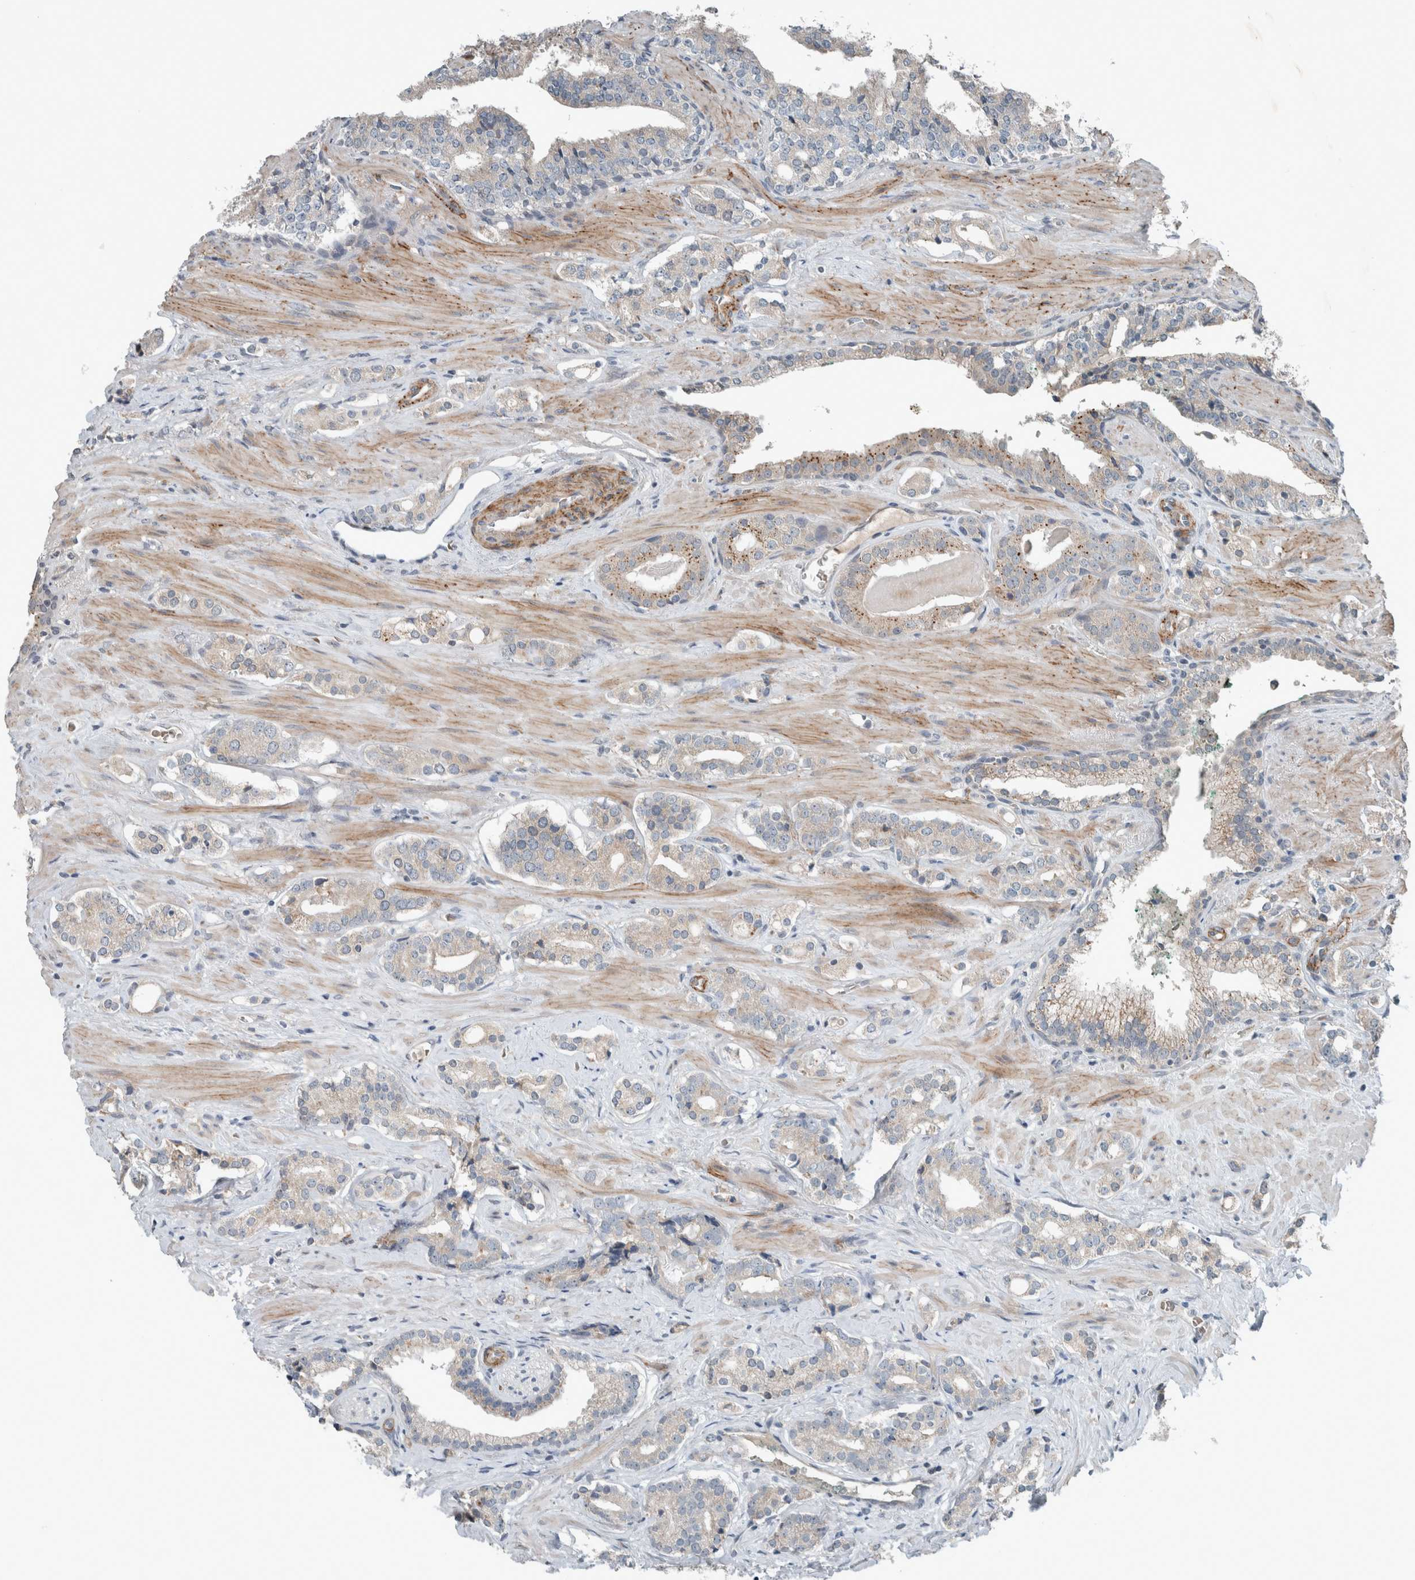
{"staining": {"intensity": "weak", "quantity": "<25%", "location": "cytoplasmic/membranous"}, "tissue": "prostate cancer", "cell_type": "Tumor cells", "image_type": "cancer", "snomed": [{"axis": "morphology", "description": "Adenocarcinoma, High grade"}, {"axis": "topography", "description": "Prostate"}], "caption": "Tumor cells show no significant protein expression in prostate cancer.", "gene": "JADE2", "patient": {"sex": "male", "age": 71}}